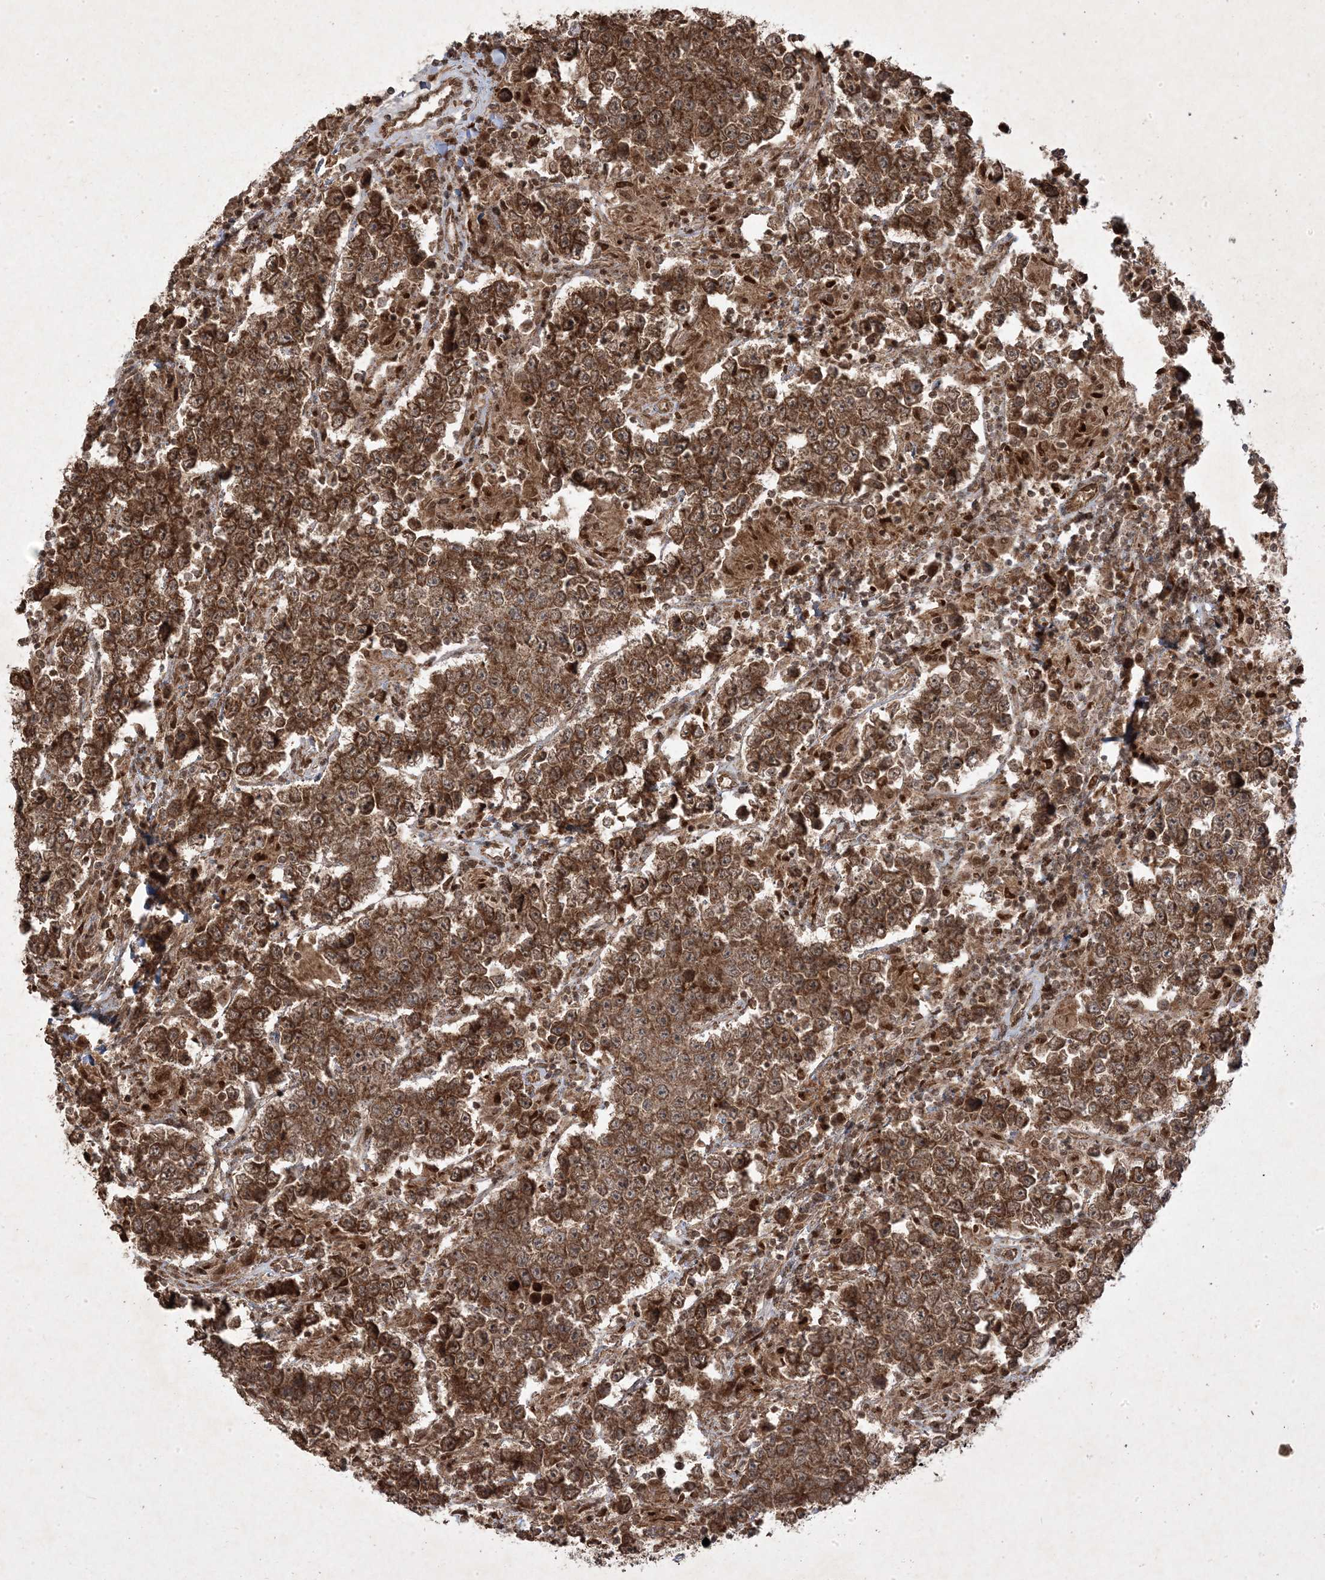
{"staining": {"intensity": "strong", "quantity": ">75%", "location": "cytoplasmic/membranous"}, "tissue": "testis cancer", "cell_type": "Tumor cells", "image_type": "cancer", "snomed": [{"axis": "morphology", "description": "Normal tissue, NOS"}, {"axis": "morphology", "description": "Urothelial carcinoma, High grade"}, {"axis": "morphology", "description": "Seminoma, NOS"}, {"axis": "morphology", "description": "Carcinoma, Embryonal, NOS"}, {"axis": "topography", "description": "Urinary bladder"}, {"axis": "topography", "description": "Testis"}], "caption": "This image exhibits IHC staining of human testis cancer (embryonal carcinoma), with high strong cytoplasmic/membranous staining in approximately >75% of tumor cells.", "gene": "PLEKHM2", "patient": {"sex": "male", "age": 41}}